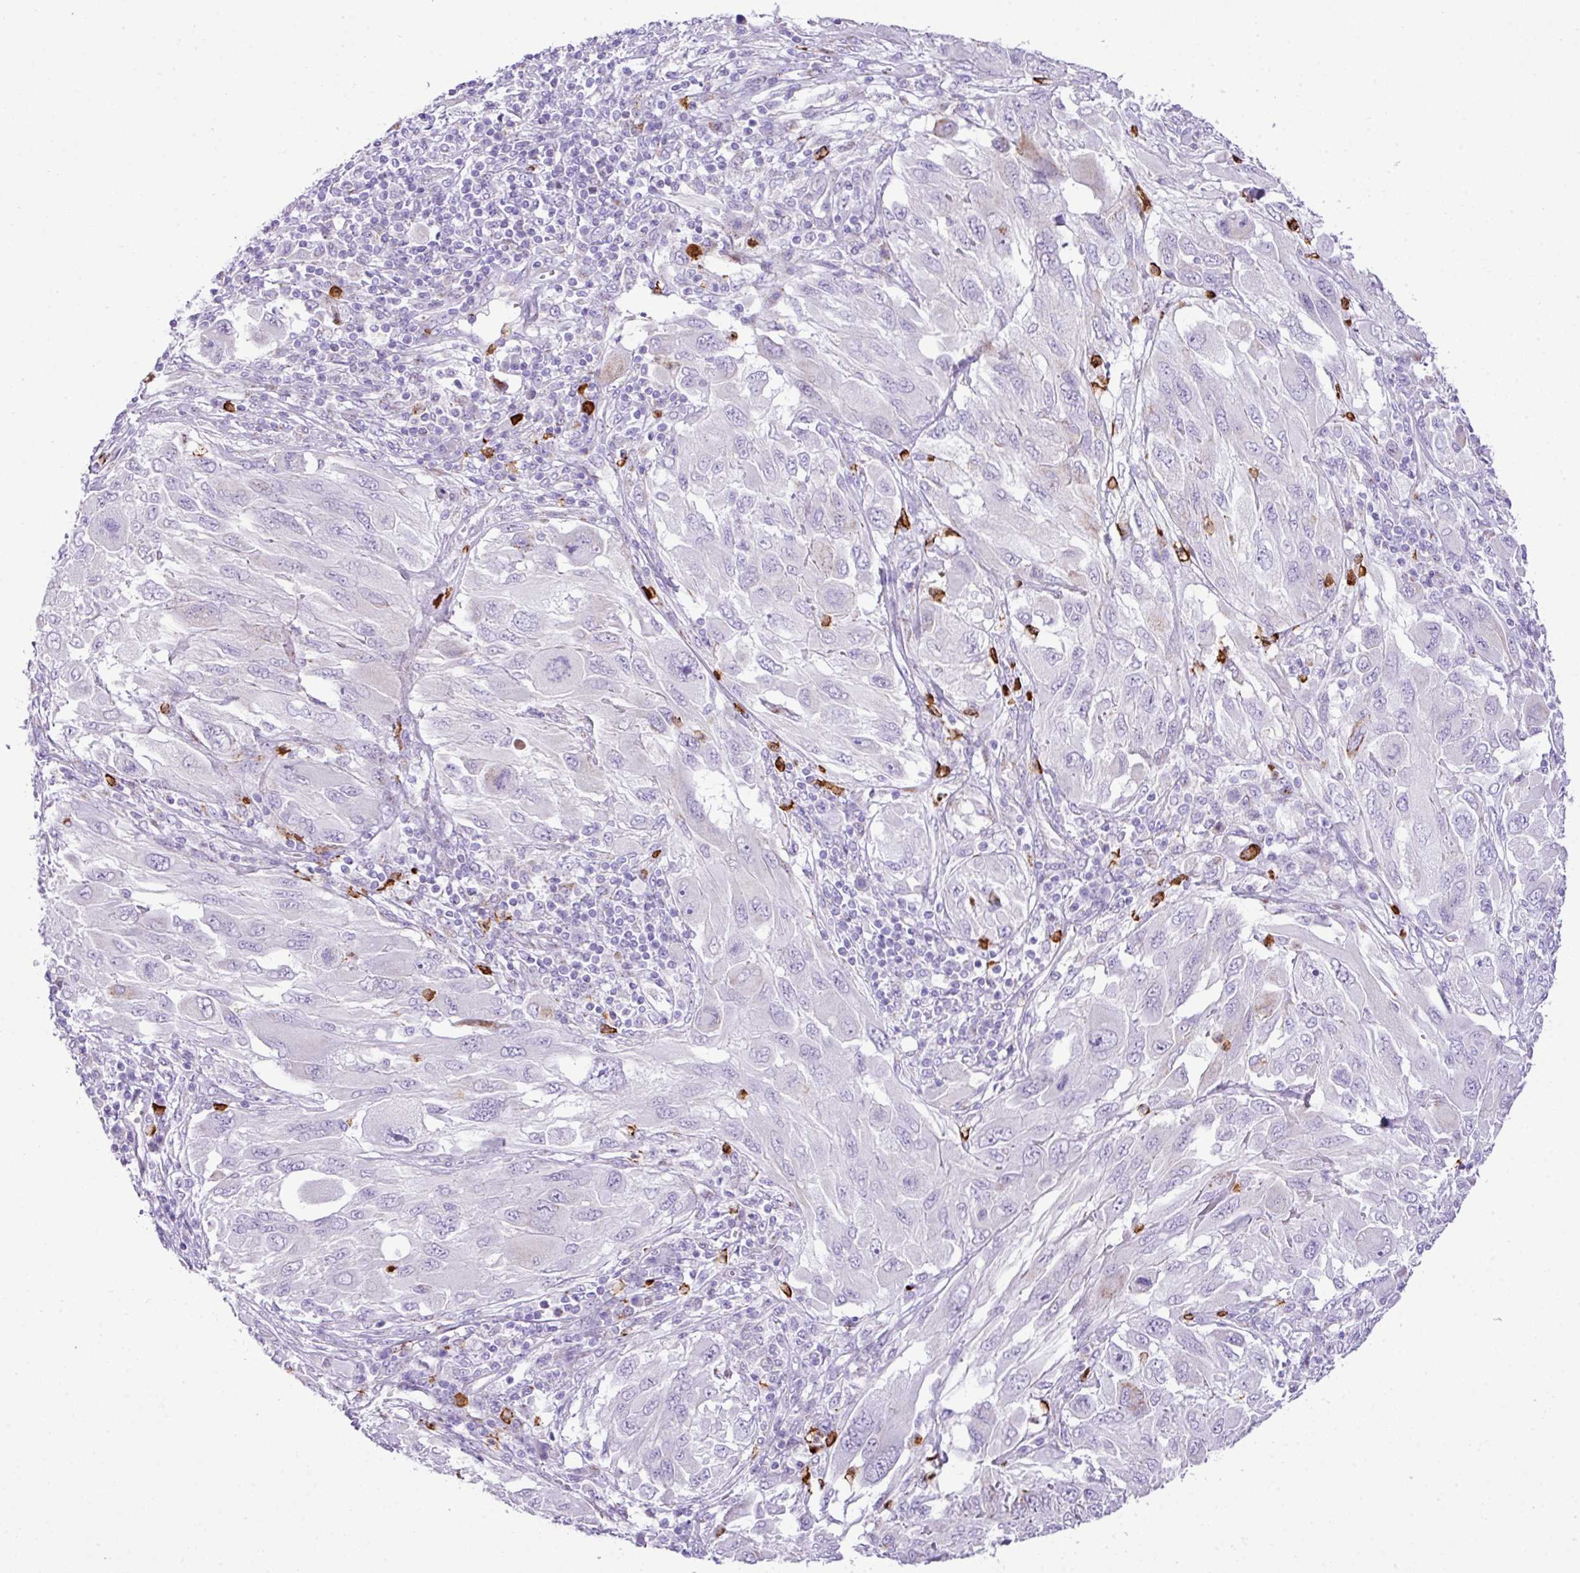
{"staining": {"intensity": "negative", "quantity": "none", "location": "none"}, "tissue": "melanoma", "cell_type": "Tumor cells", "image_type": "cancer", "snomed": [{"axis": "morphology", "description": "Malignant melanoma, NOS"}, {"axis": "topography", "description": "Skin"}], "caption": "Protein analysis of malignant melanoma exhibits no significant expression in tumor cells.", "gene": "RCAN2", "patient": {"sex": "female", "age": 91}}